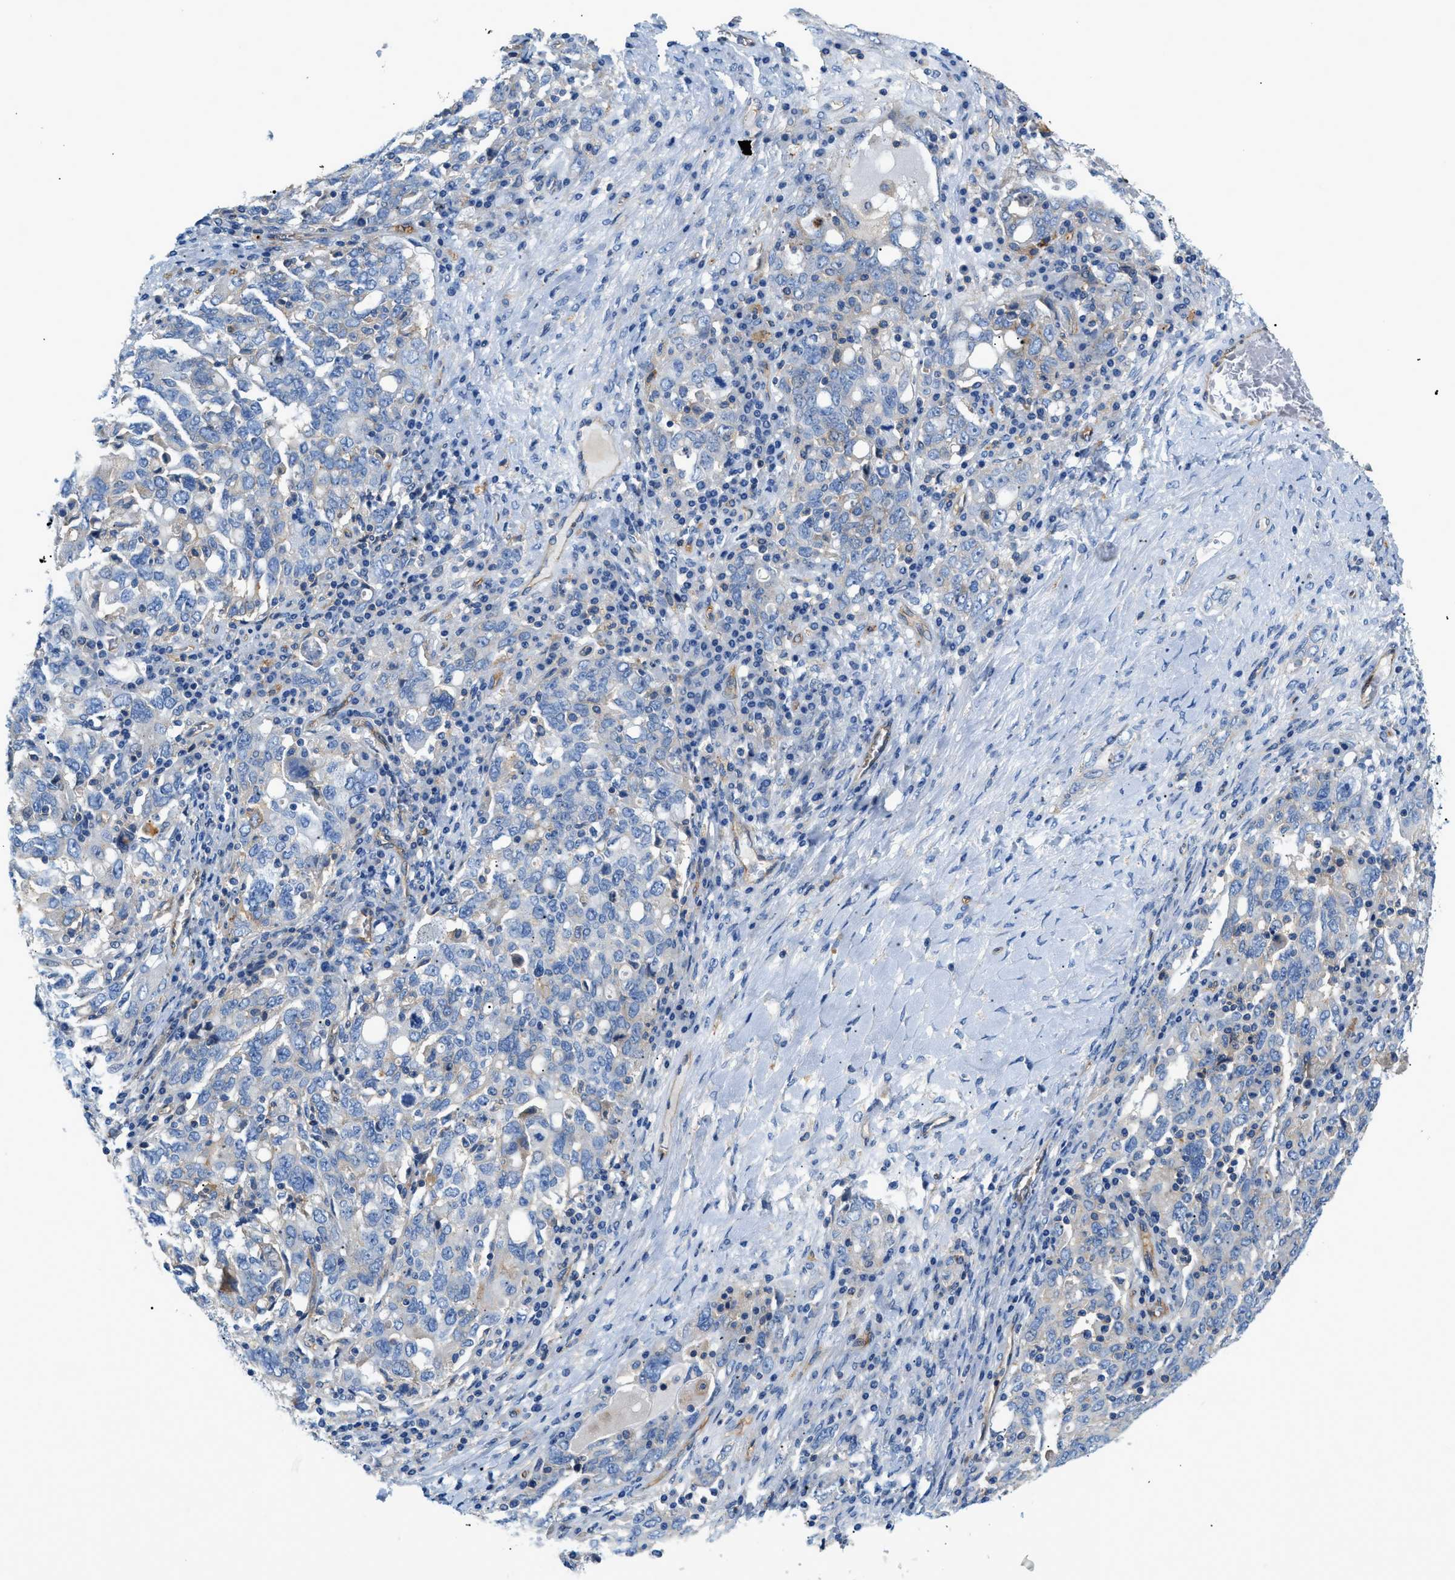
{"staining": {"intensity": "negative", "quantity": "none", "location": "none"}, "tissue": "ovarian cancer", "cell_type": "Tumor cells", "image_type": "cancer", "snomed": [{"axis": "morphology", "description": "Carcinoma, endometroid"}, {"axis": "topography", "description": "Ovary"}], "caption": "Histopathology image shows no protein expression in tumor cells of ovarian cancer tissue.", "gene": "ORAI1", "patient": {"sex": "female", "age": 62}}